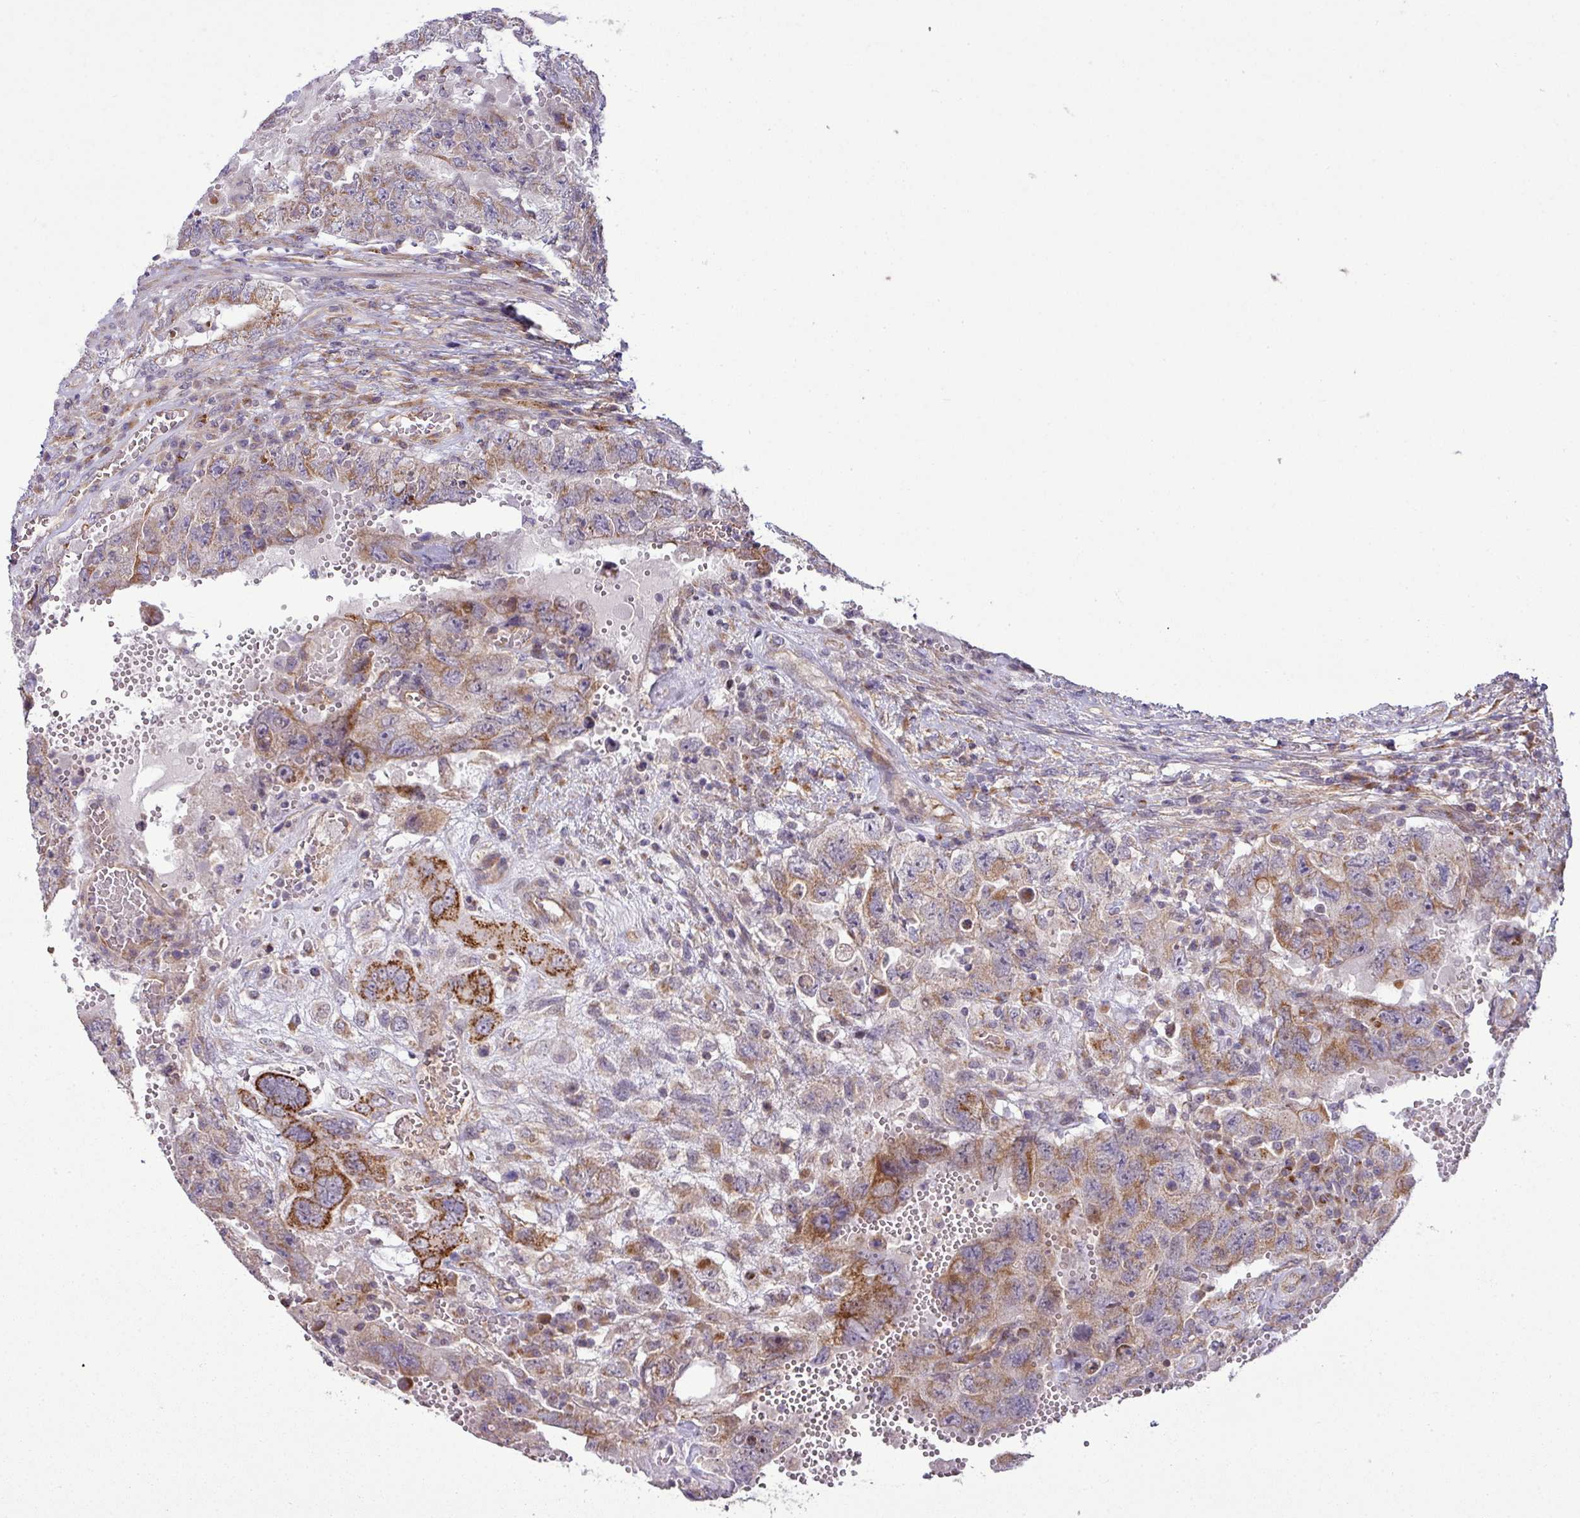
{"staining": {"intensity": "moderate", "quantity": ">75%", "location": "cytoplasmic/membranous"}, "tissue": "testis cancer", "cell_type": "Tumor cells", "image_type": "cancer", "snomed": [{"axis": "morphology", "description": "Carcinoma, Embryonal, NOS"}, {"axis": "topography", "description": "Testis"}], "caption": "A medium amount of moderate cytoplasmic/membranous staining is identified in about >75% of tumor cells in testis cancer (embryonal carcinoma) tissue. The staining was performed using DAB, with brown indicating positive protein expression. Nuclei are stained blue with hematoxylin.", "gene": "TIMMDC1", "patient": {"sex": "male", "age": 26}}